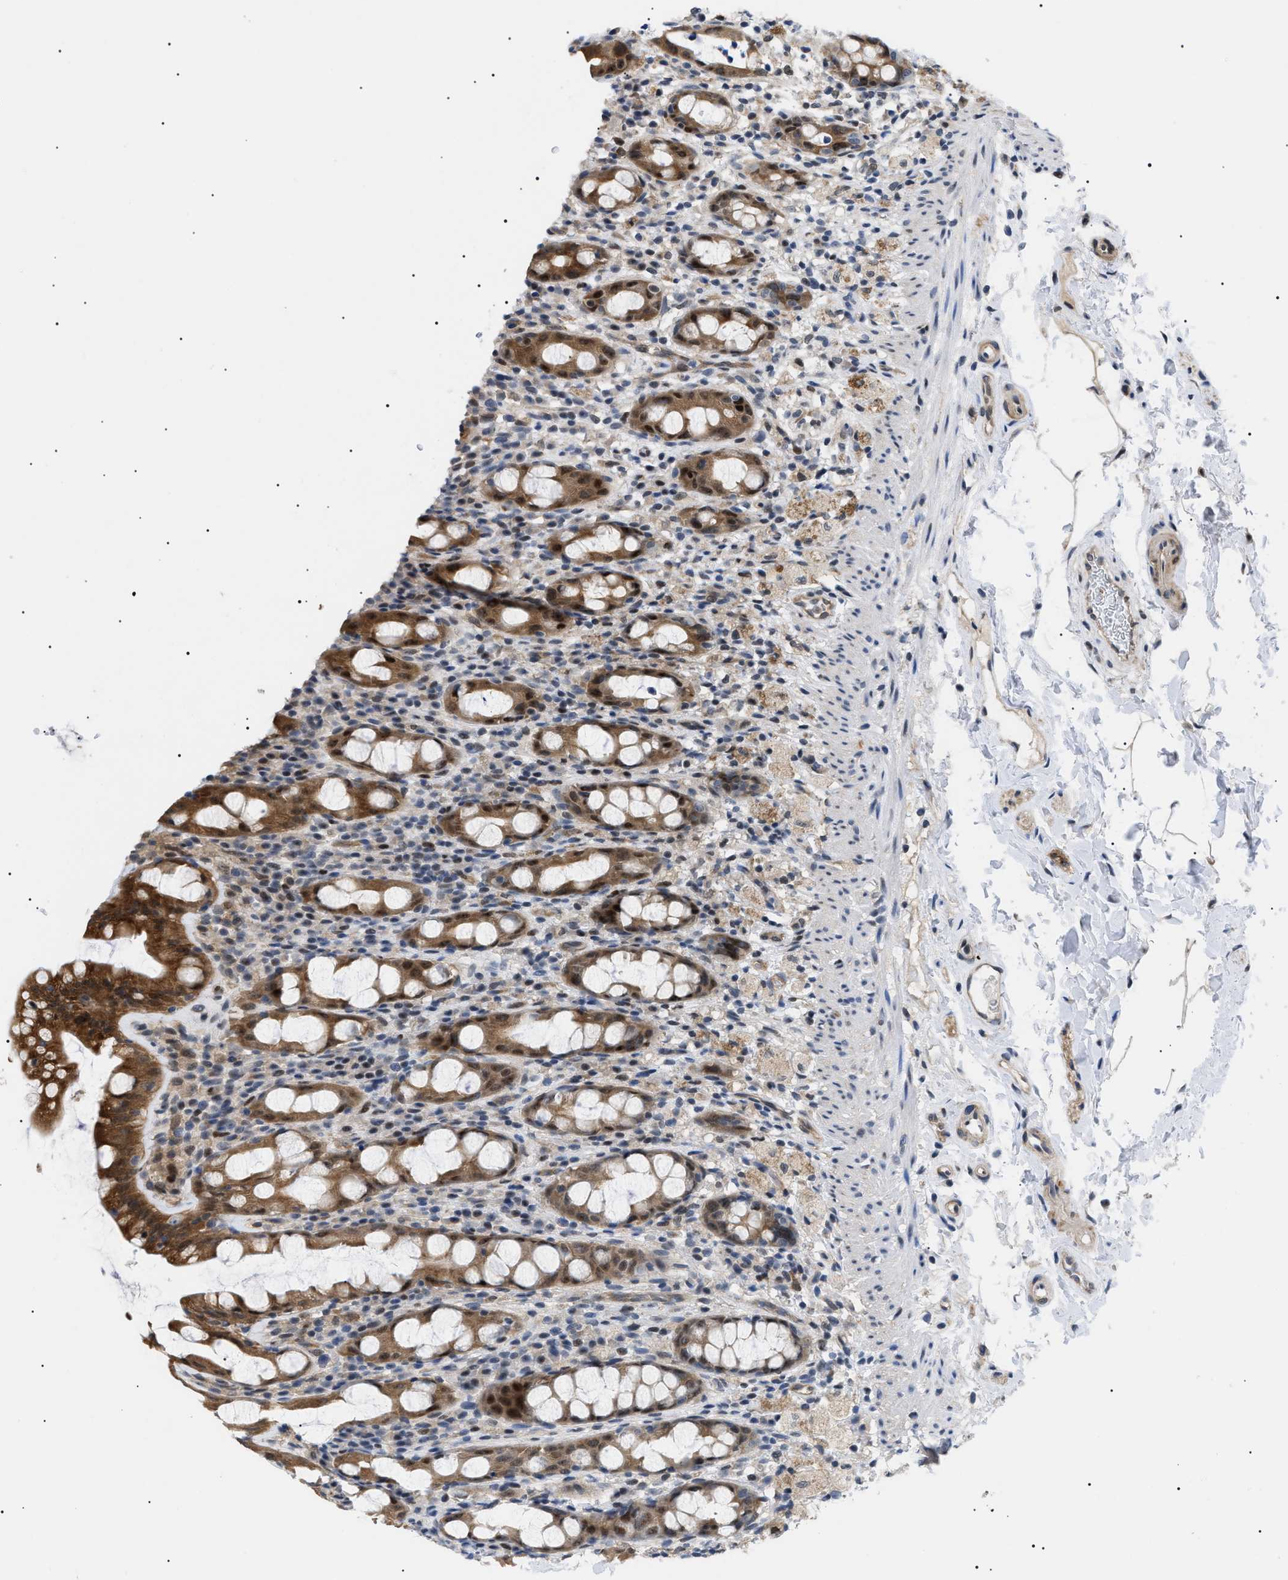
{"staining": {"intensity": "strong", "quantity": ">75%", "location": "cytoplasmic/membranous"}, "tissue": "rectum", "cell_type": "Glandular cells", "image_type": "normal", "snomed": [{"axis": "morphology", "description": "Normal tissue, NOS"}, {"axis": "topography", "description": "Rectum"}], "caption": "Strong cytoplasmic/membranous staining for a protein is present in approximately >75% of glandular cells of benign rectum using immunohistochemistry.", "gene": "GARRE1", "patient": {"sex": "male", "age": 44}}